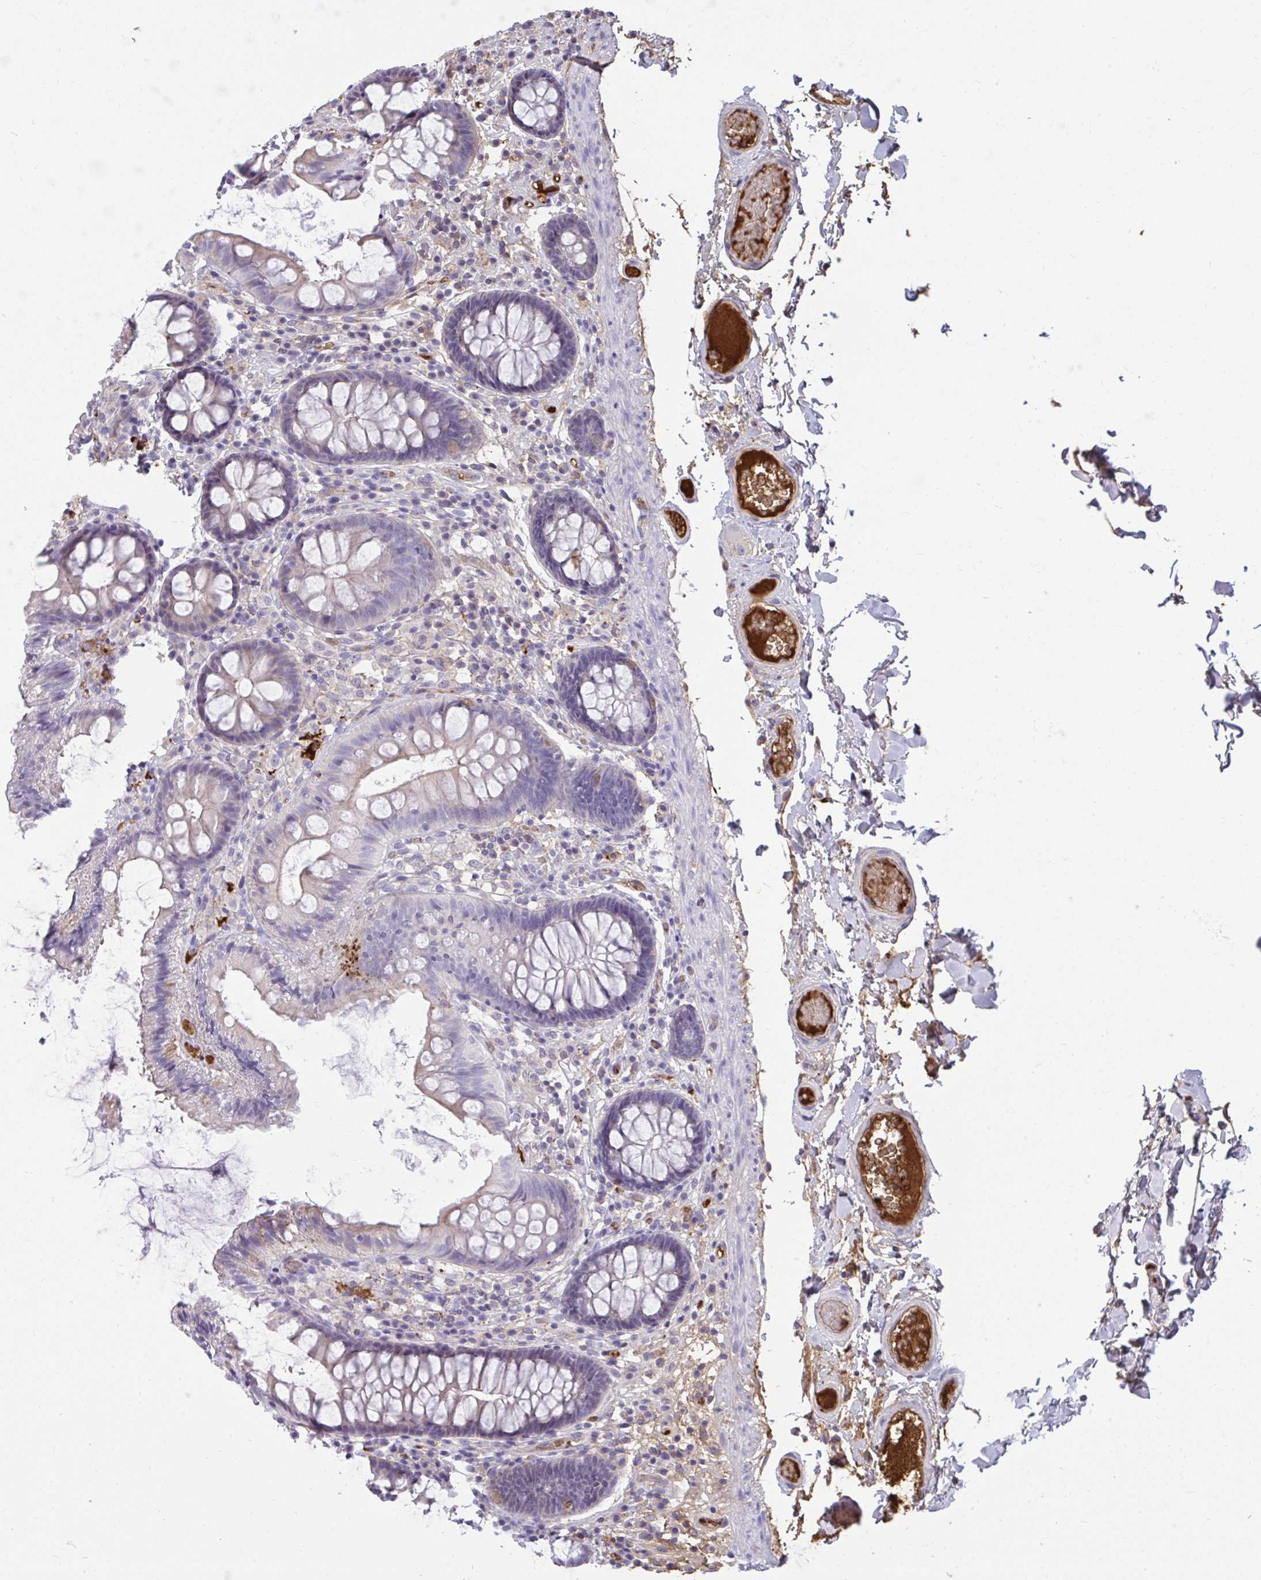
{"staining": {"intensity": "weak", "quantity": ">75%", "location": "cytoplasmic/membranous"}, "tissue": "colon", "cell_type": "Endothelial cells", "image_type": "normal", "snomed": [{"axis": "morphology", "description": "Normal tissue, NOS"}, {"axis": "topography", "description": "Colon"}], "caption": "DAB immunohistochemical staining of normal colon displays weak cytoplasmic/membranous protein expression in approximately >75% of endothelial cells. (IHC, brightfield microscopy, high magnification).", "gene": "F2", "patient": {"sex": "male", "age": 84}}